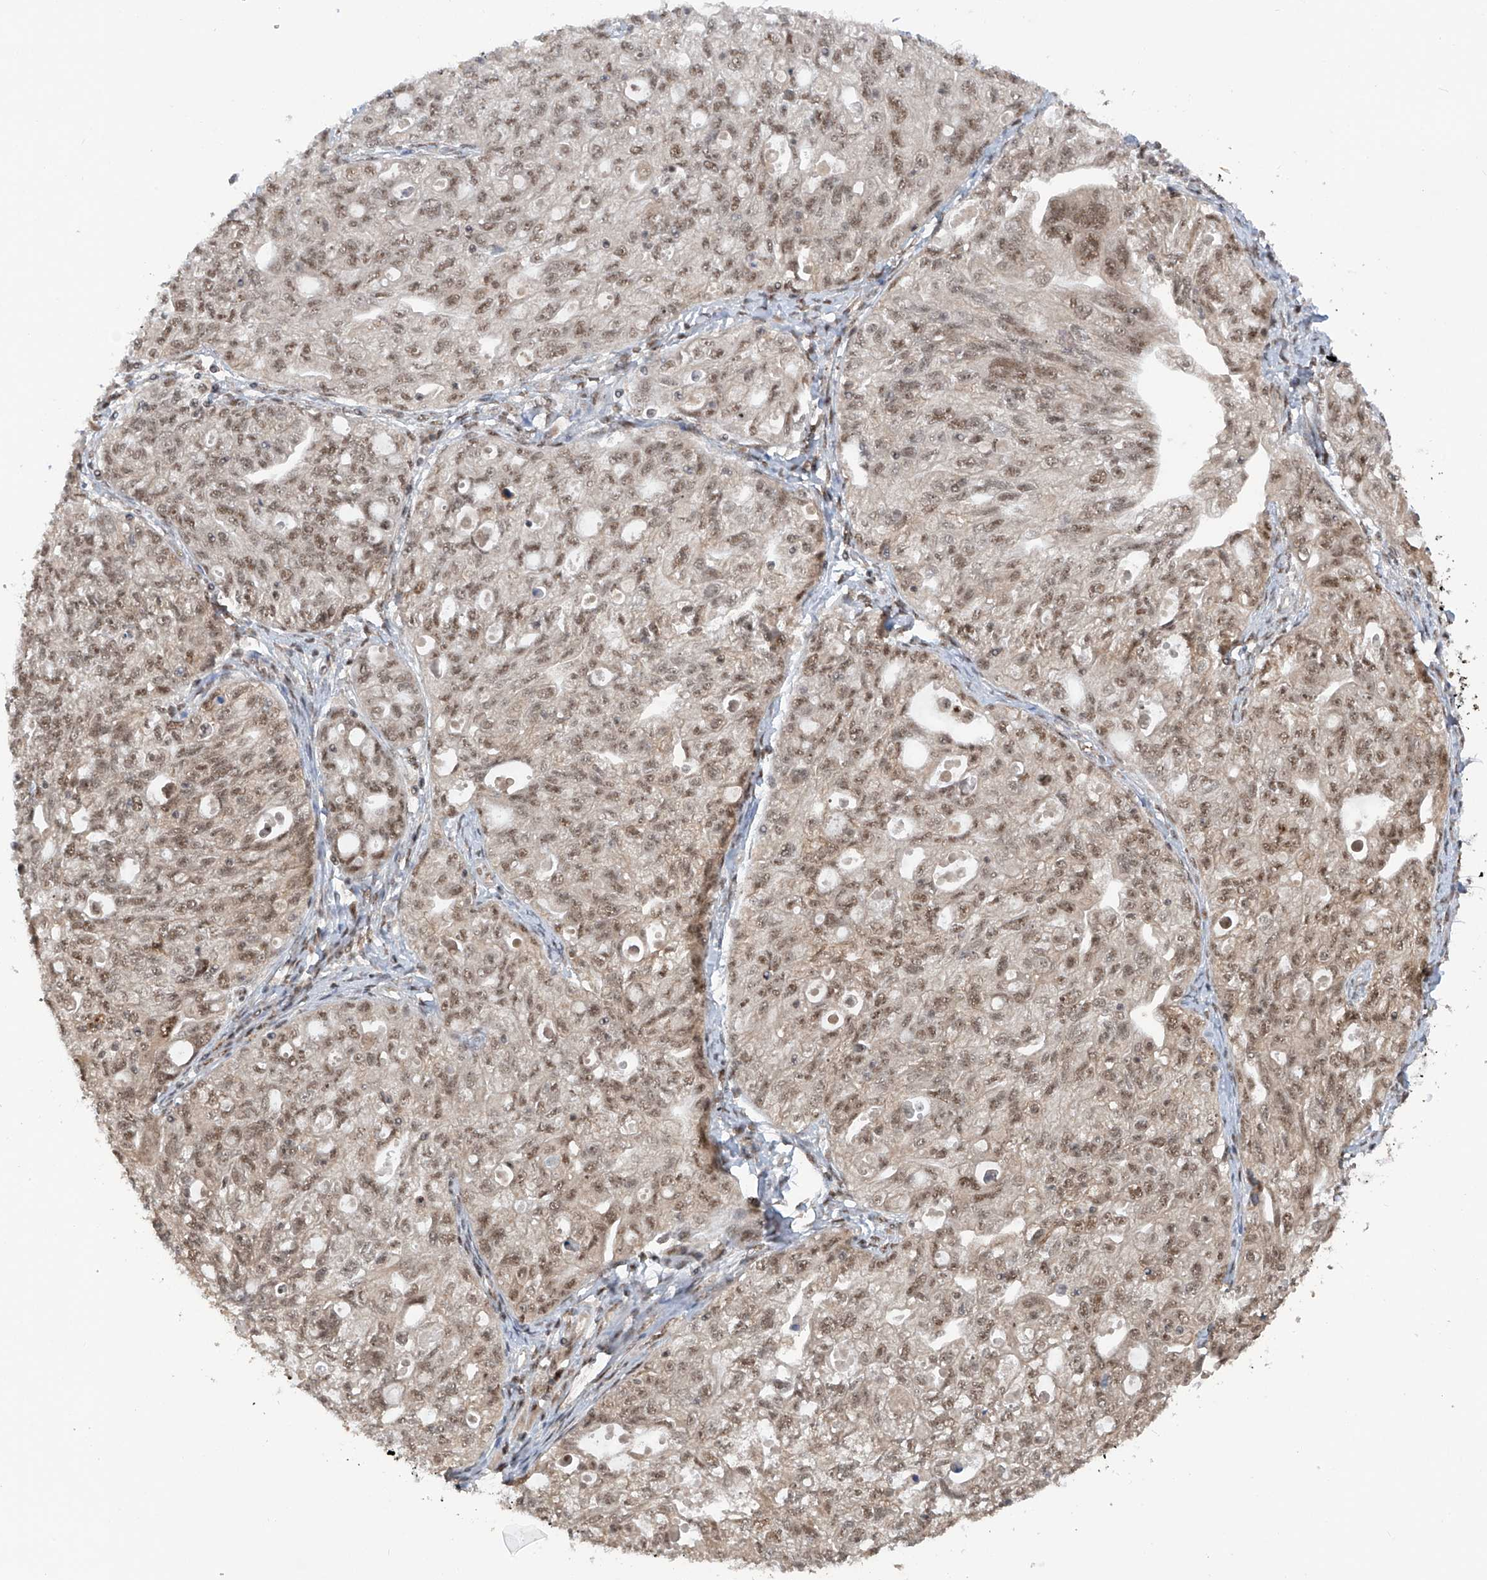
{"staining": {"intensity": "moderate", "quantity": ">75%", "location": "nuclear"}, "tissue": "ovarian cancer", "cell_type": "Tumor cells", "image_type": "cancer", "snomed": [{"axis": "morphology", "description": "Carcinoma, NOS"}, {"axis": "morphology", "description": "Cystadenocarcinoma, serous, NOS"}, {"axis": "topography", "description": "Ovary"}], "caption": "Ovarian cancer (carcinoma) stained with a brown dye demonstrates moderate nuclear positive expression in approximately >75% of tumor cells.", "gene": "RPAIN", "patient": {"sex": "female", "age": 69}}